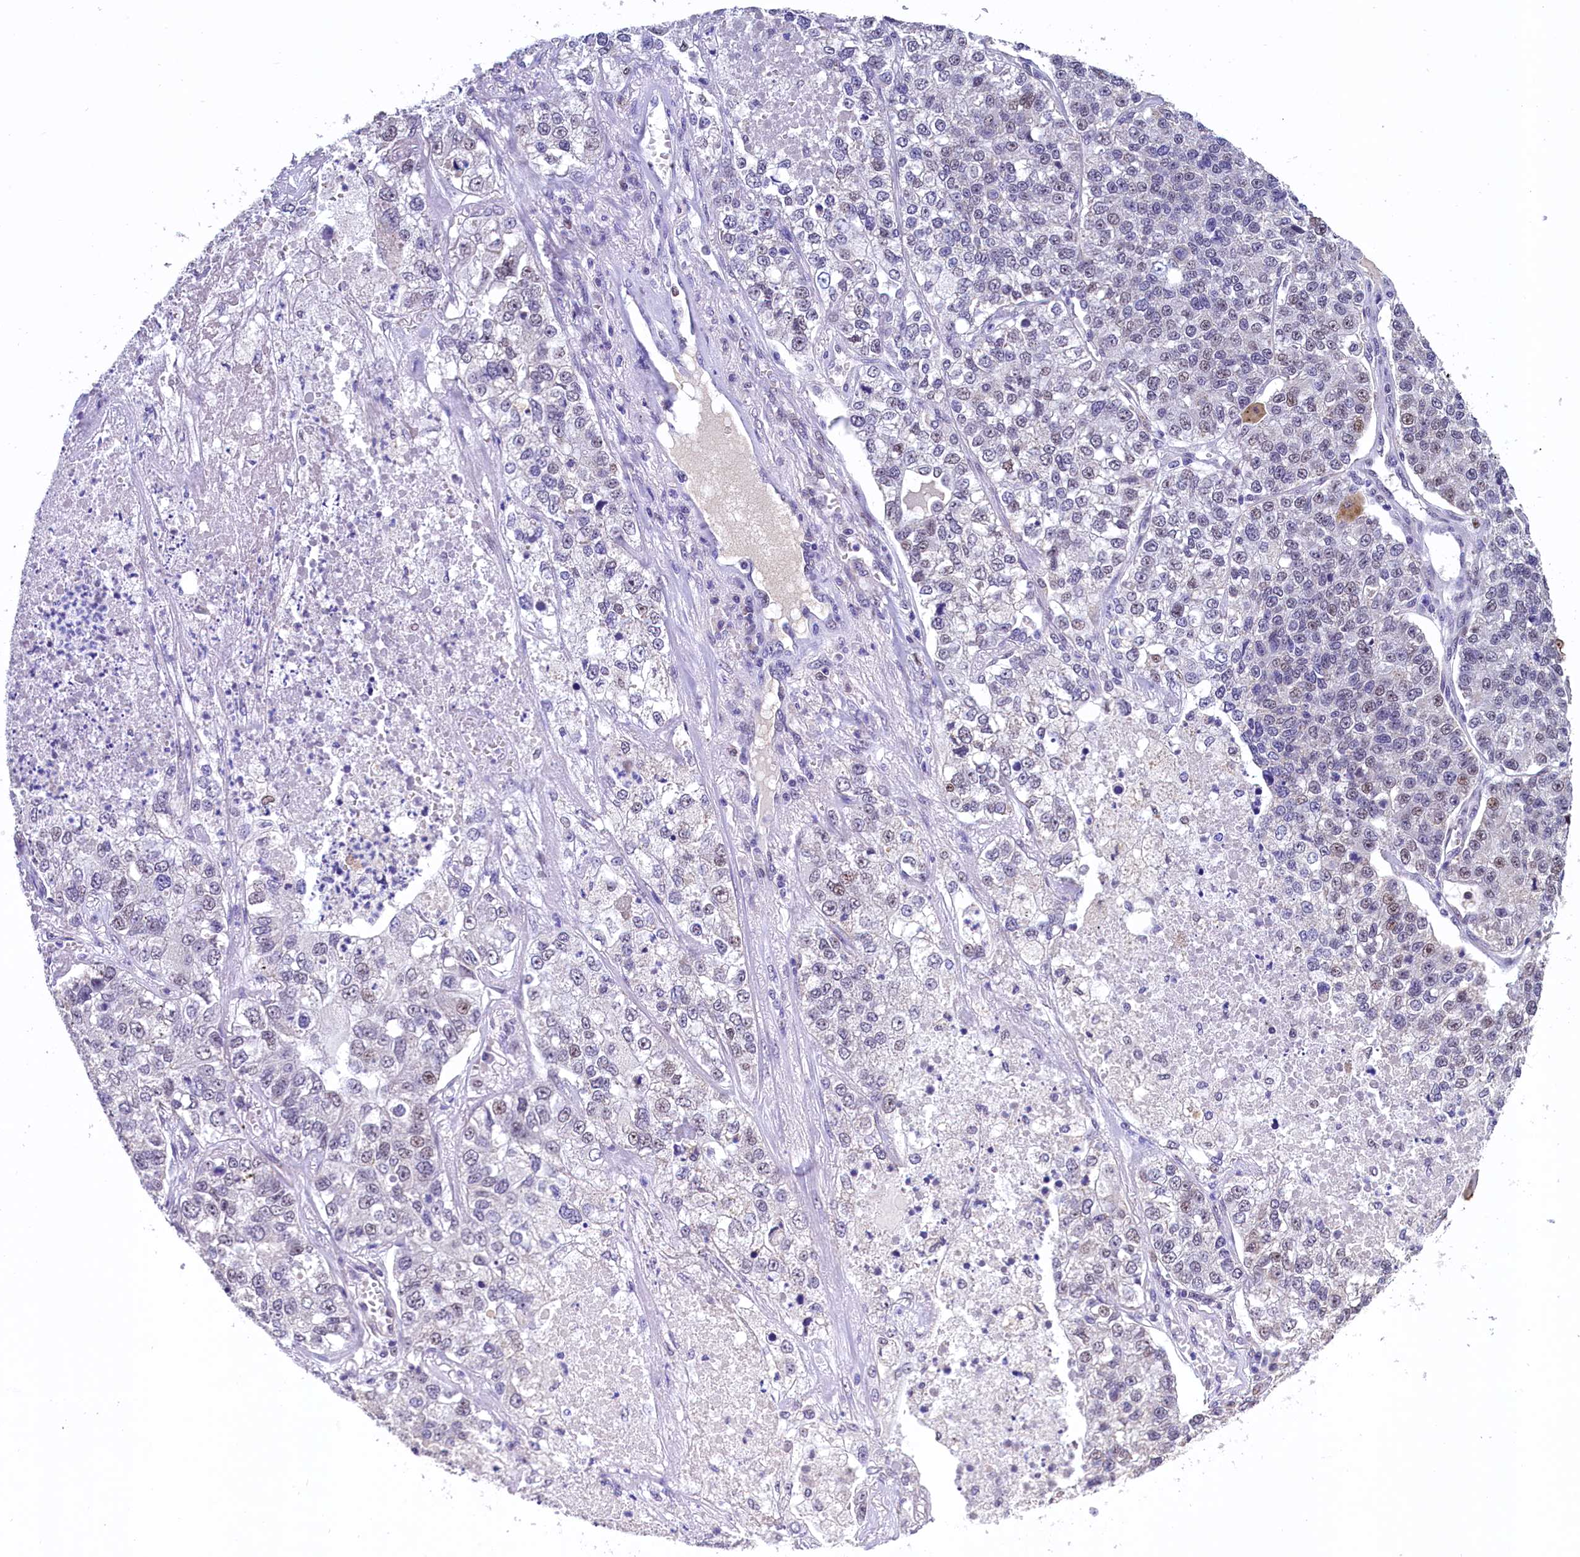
{"staining": {"intensity": "weak", "quantity": "<25%", "location": "nuclear"}, "tissue": "lung cancer", "cell_type": "Tumor cells", "image_type": "cancer", "snomed": [{"axis": "morphology", "description": "Adenocarcinoma, NOS"}, {"axis": "topography", "description": "Lung"}], "caption": "The histopathology image shows no staining of tumor cells in adenocarcinoma (lung).", "gene": "HECTD4", "patient": {"sex": "male", "age": 49}}